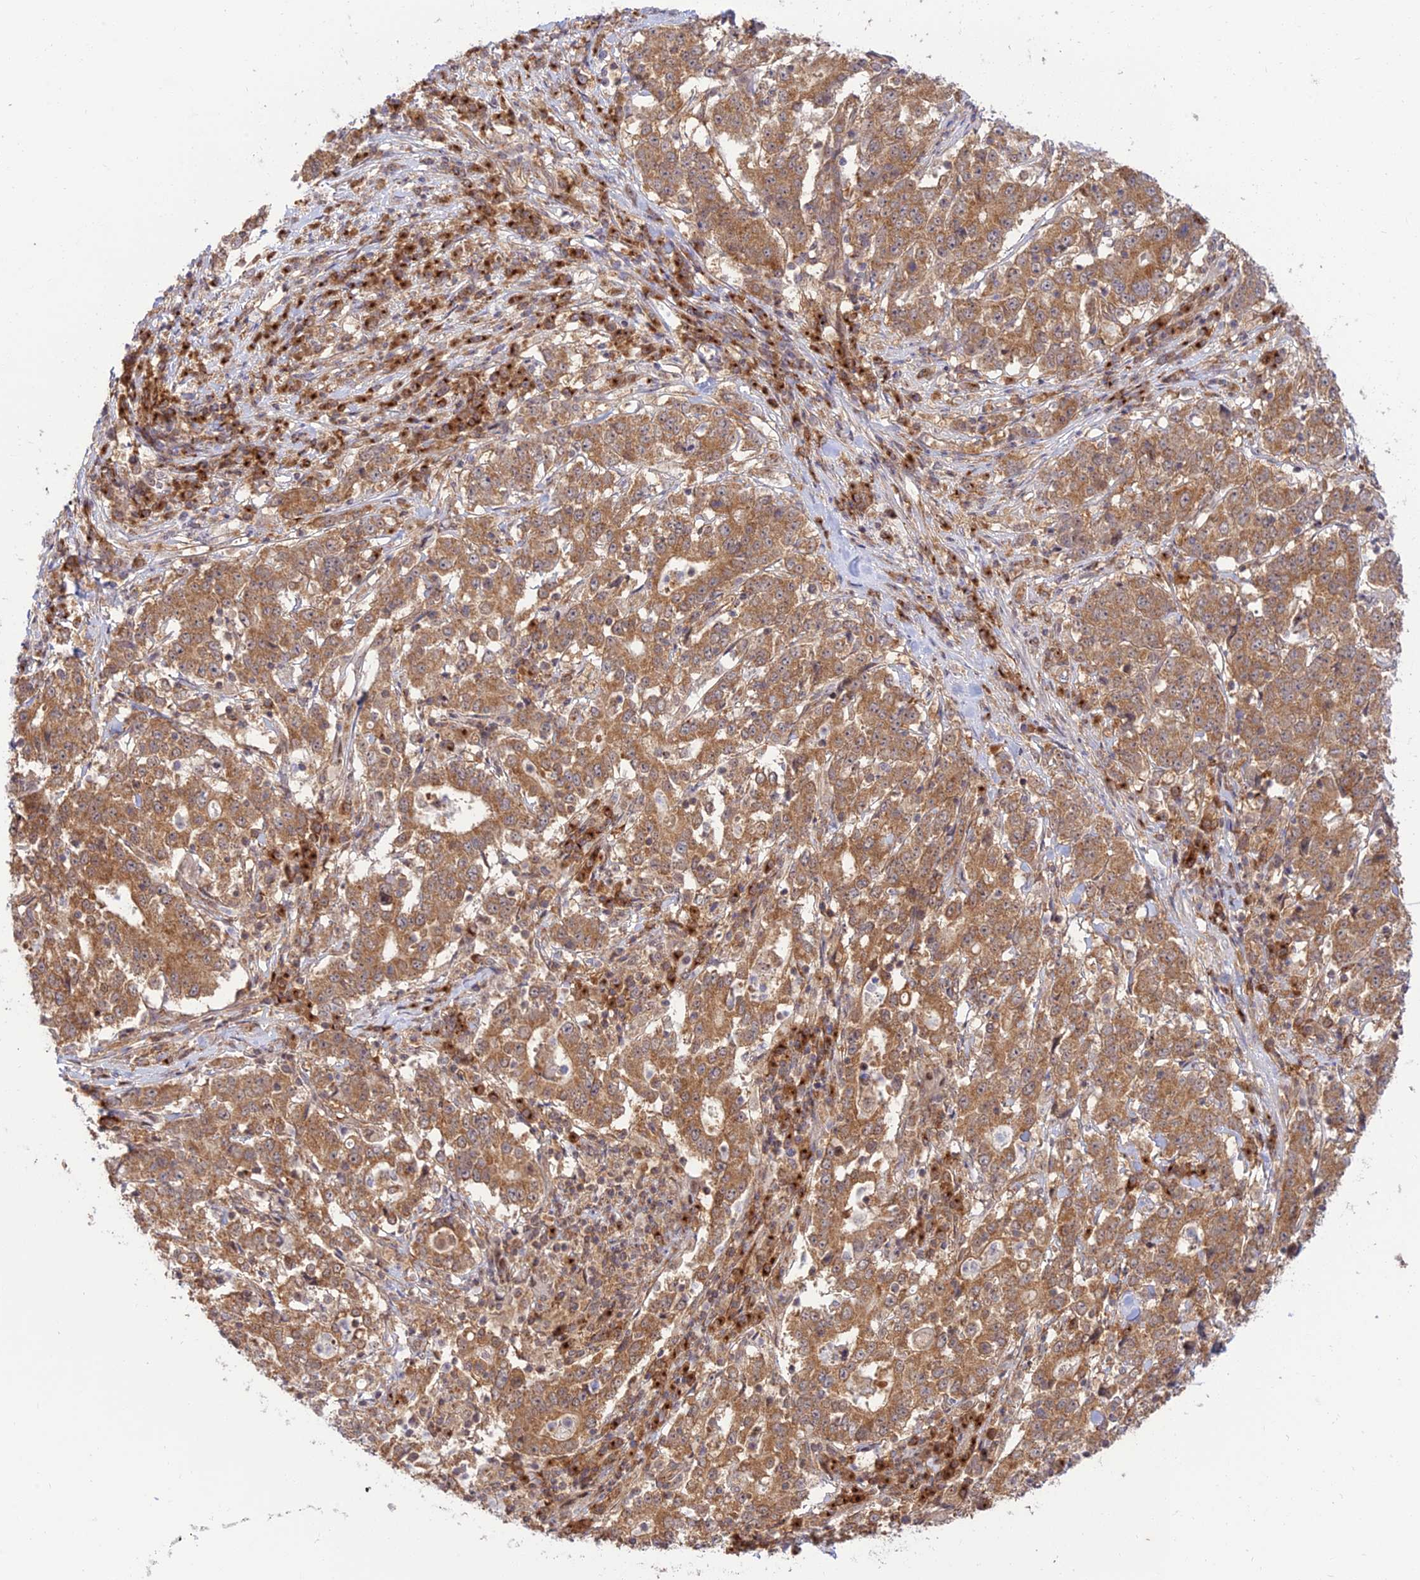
{"staining": {"intensity": "moderate", "quantity": ">75%", "location": "cytoplasmic/membranous"}, "tissue": "stomach cancer", "cell_type": "Tumor cells", "image_type": "cancer", "snomed": [{"axis": "morphology", "description": "Adenocarcinoma, NOS"}, {"axis": "topography", "description": "Stomach"}], "caption": "High-magnification brightfield microscopy of stomach cancer stained with DAB (brown) and counterstained with hematoxylin (blue). tumor cells exhibit moderate cytoplasmic/membranous expression is present in about>75% of cells.", "gene": "GOLGA3", "patient": {"sex": "male", "age": 59}}